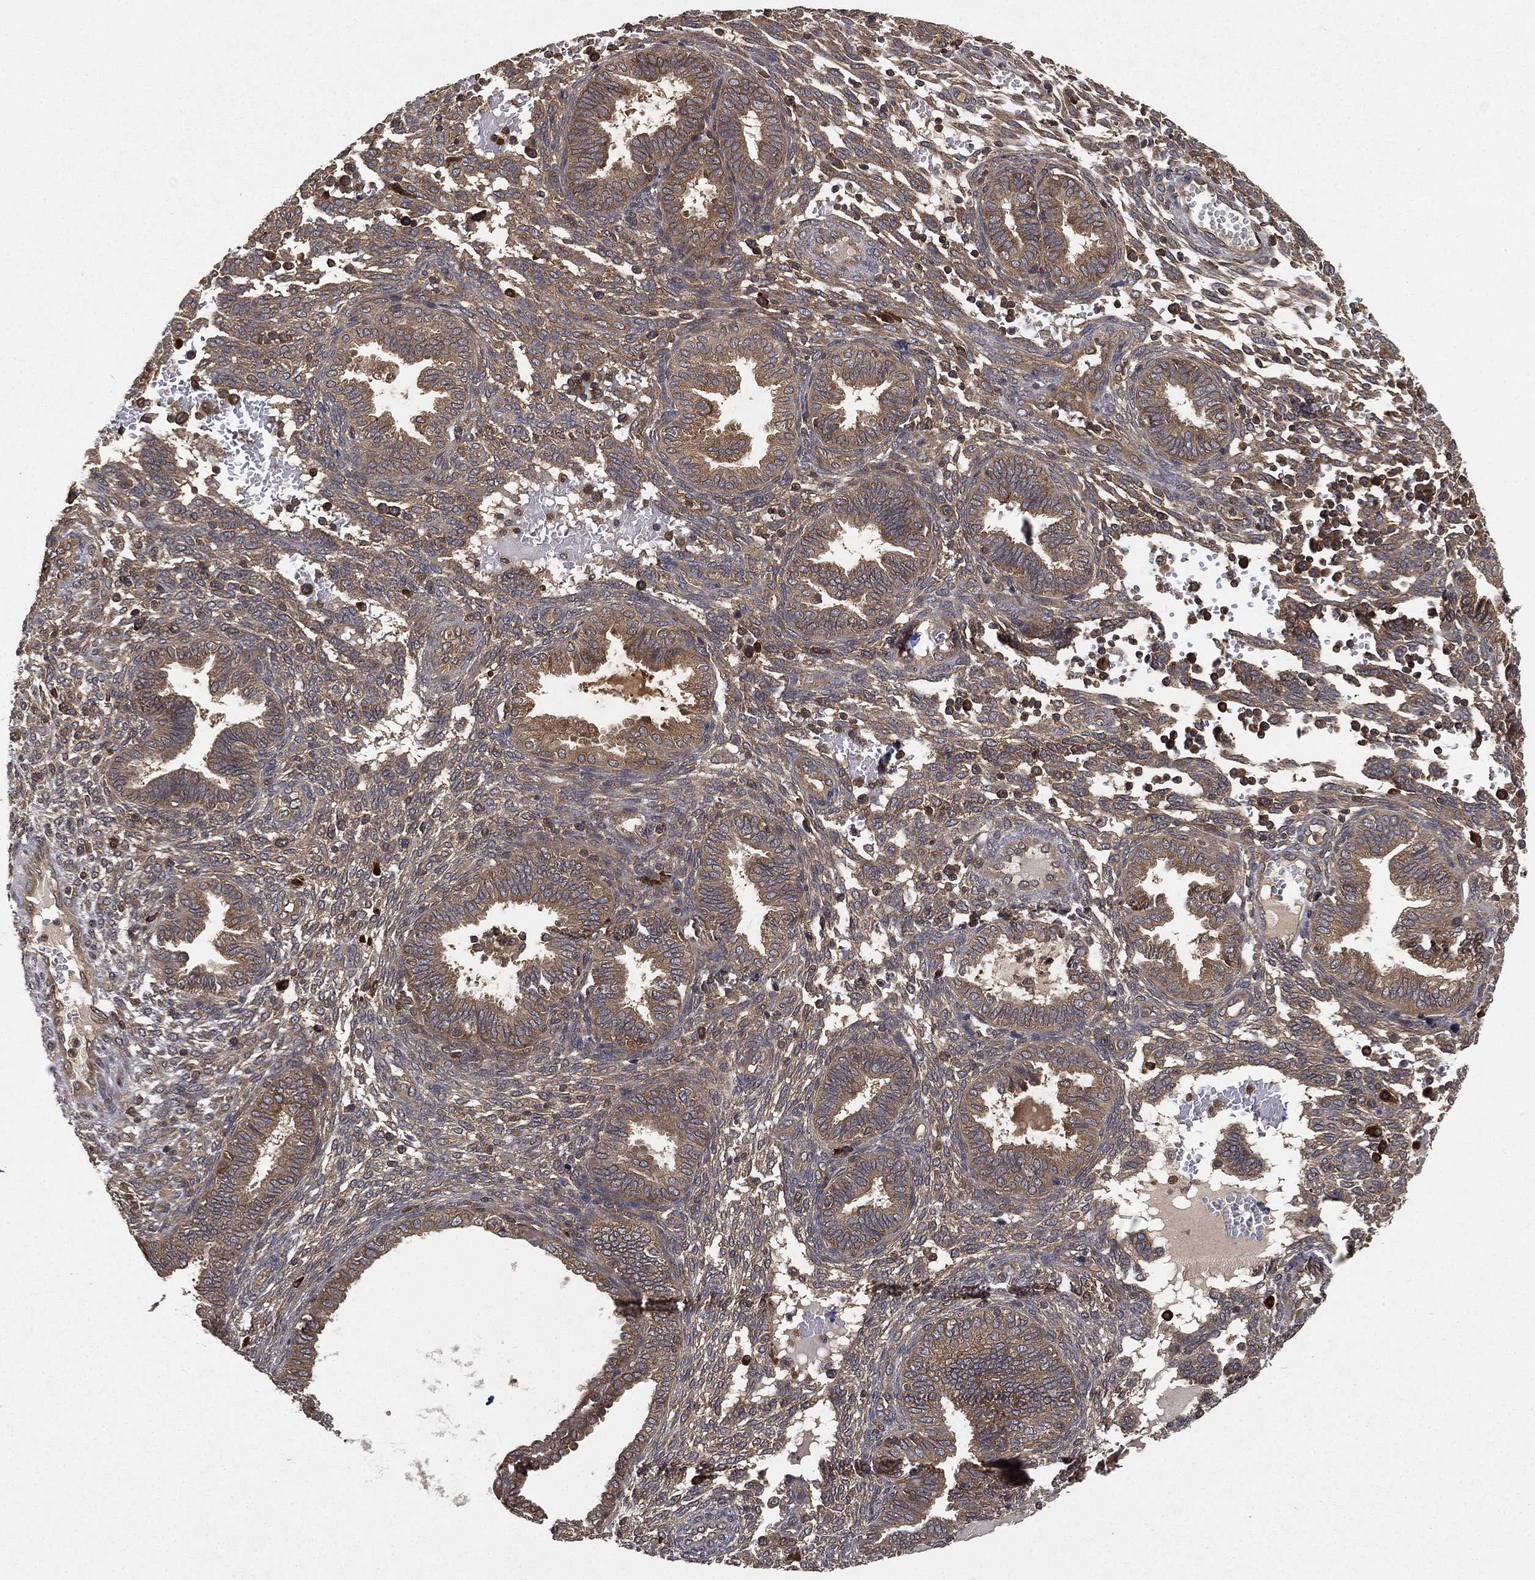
{"staining": {"intensity": "negative", "quantity": "none", "location": "none"}, "tissue": "endometrium", "cell_type": "Cells in endometrial stroma", "image_type": "normal", "snomed": [{"axis": "morphology", "description": "Normal tissue, NOS"}, {"axis": "topography", "description": "Endometrium"}], "caption": "Immunohistochemistry (IHC) histopathology image of benign endometrium stained for a protein (brown), which displays no expression in cells in endometrial stroma.", "gene": "UBA5", "patient": {"sex": "female", "age": 42}}